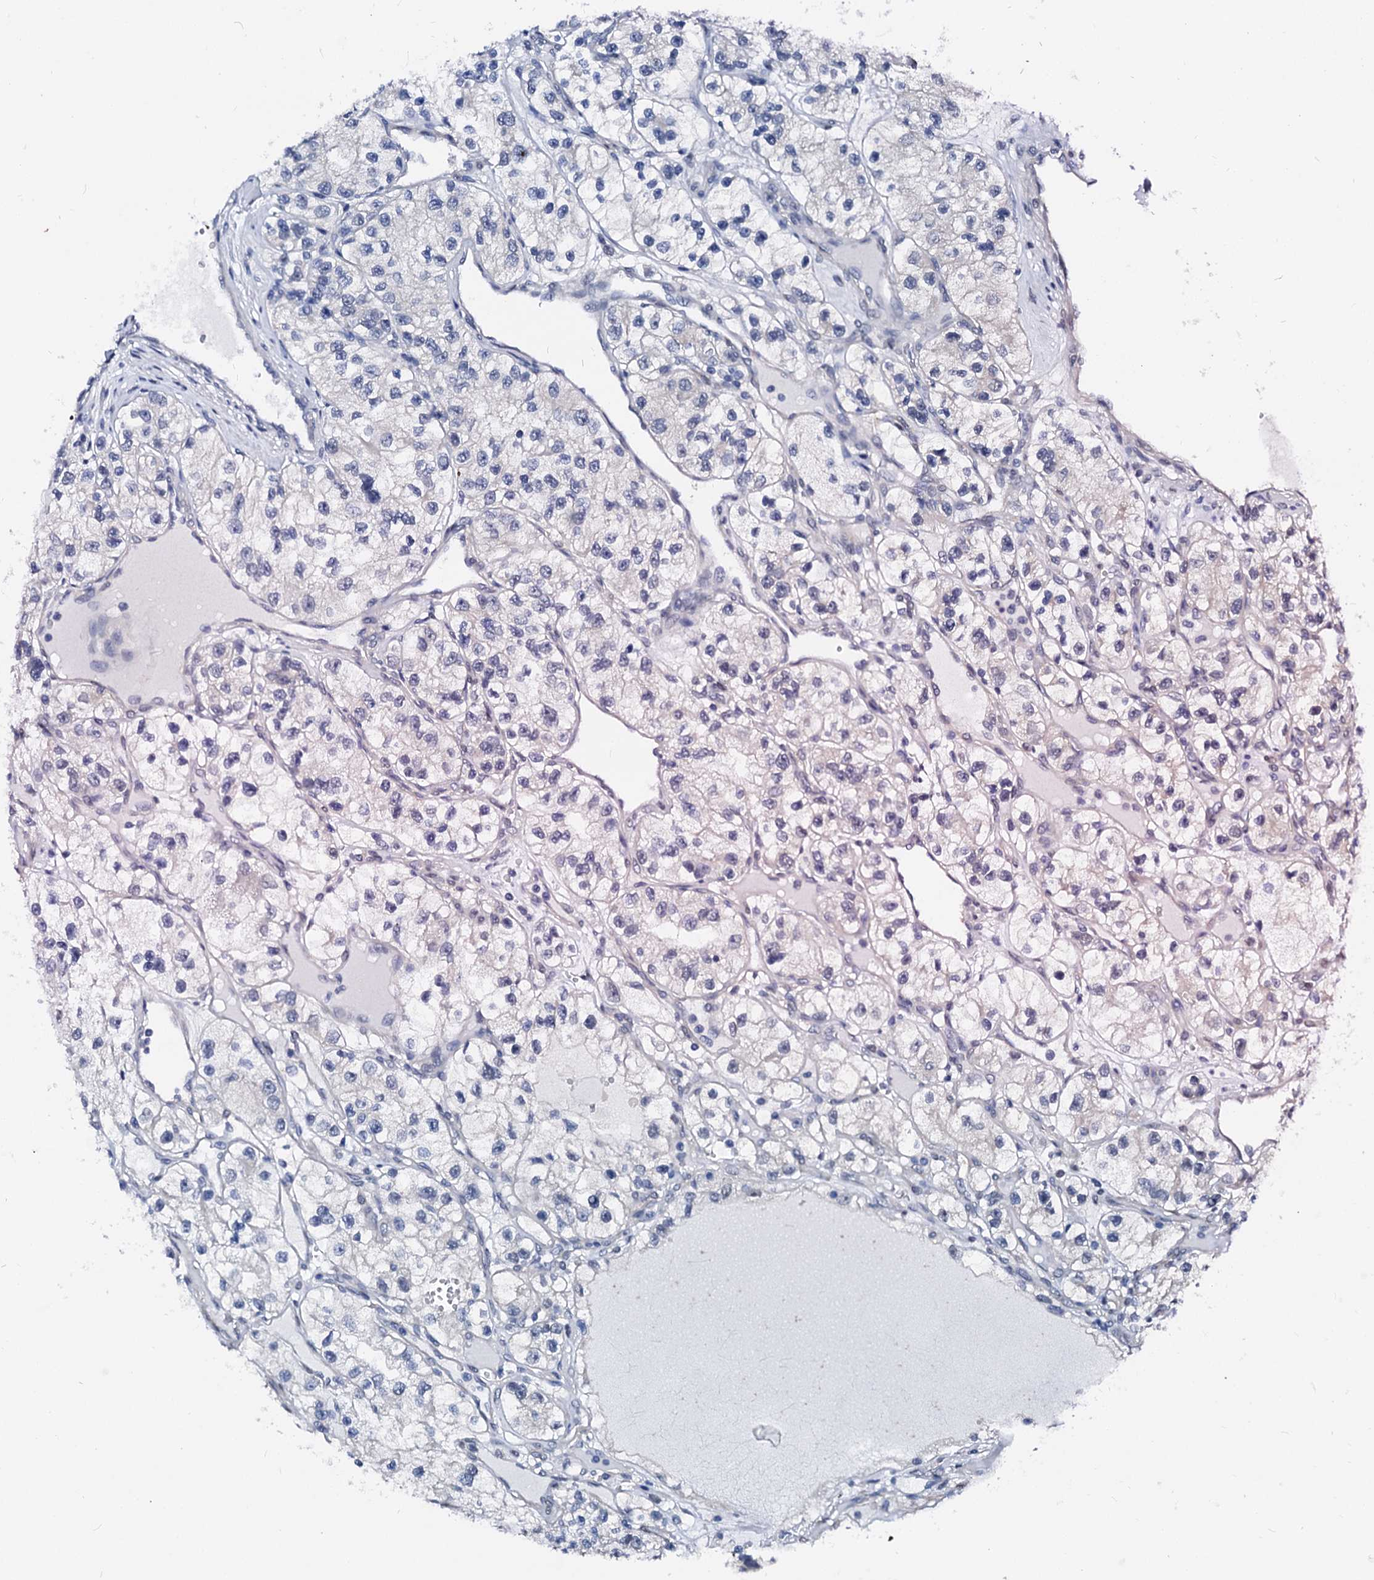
{"staining": {"intensity": "negative", "quantity": "none", "location": "none"}, "tissue": "renal cancer", "cell_type": "Tumor cells", "image_type": "cancer", "snomed": [{"axis": "morphology", "description": "Adenocarcinoma, NOS"}, {"axis": "topography", "description": "Kidney"}], "caption": "Protein analysis of renal cancer (adenocarcinoma) reveals no significant positivity in tumor cells.", "gene": "CSN2", "patient": {"sex": "female", "age": 57}}